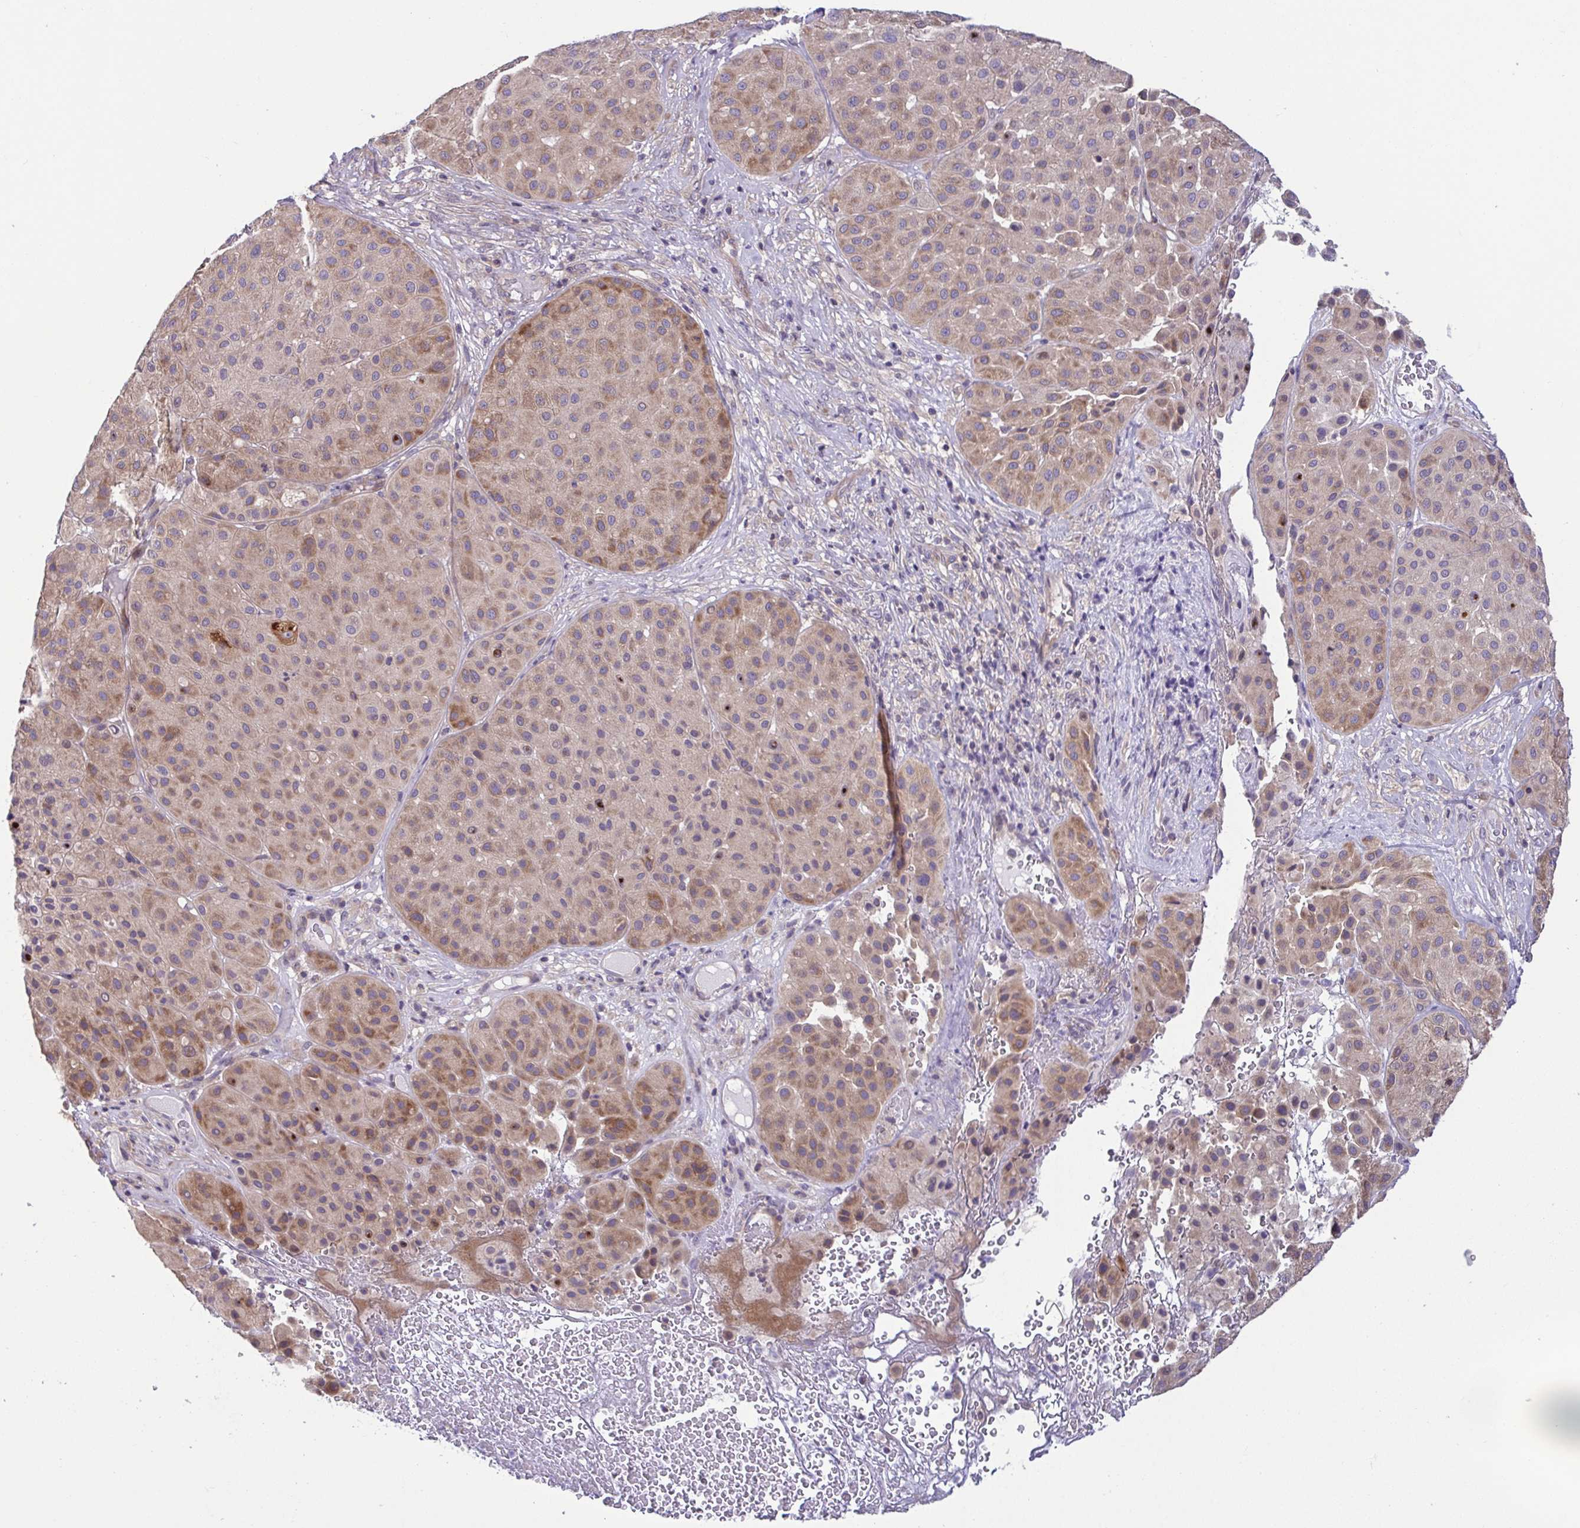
{"staining": {"intensity": "weak", "quantity": "25%-75%", "location": "cytoplasmic/membranous"}, "tissue": "melanoma", "cell_type": "Tumor cells", "image_type": "cancer", "snomed": [{"axis": "morphology", "description": "Malignant melanoma, Metastatic site"}, {"axis": "topography", "description": "Smooth muscle"}], "caption": "IHC of human melanoma displays low levels of weak cytoplasmic/membranous staining in approximately 25%-75% of tumor cells.", "gene": "LMF2", "patient": {"sex": "male", "age": 41}}